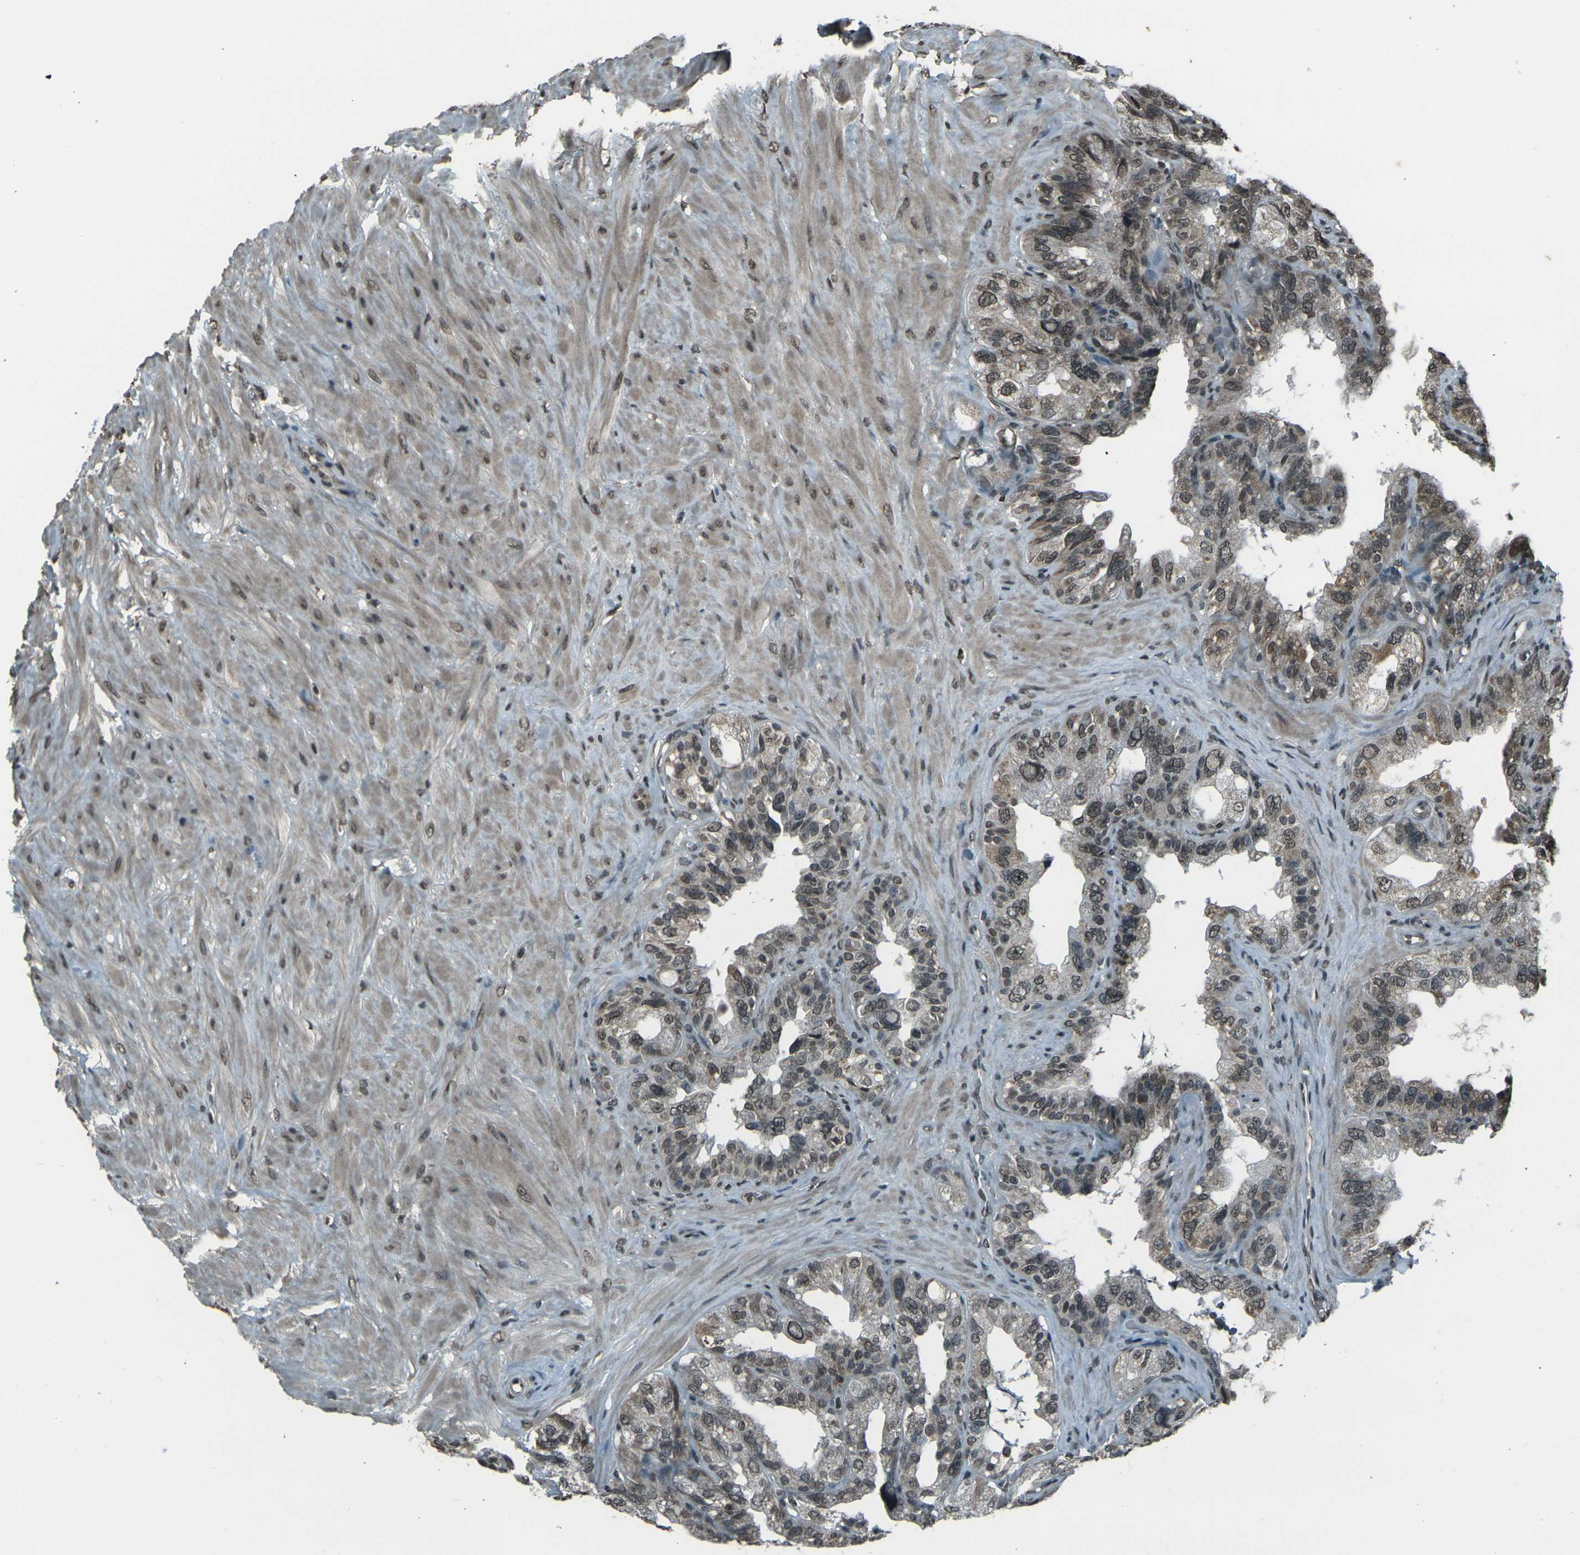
{"staining": {"intensity": "weak", "quantity": ">75%", "location": "cytoplasmic/membranous,nuclear"}, "tissue": "seminal vesicle", "cell_type": "Glandular cells", "image_type": "normal", "snomed": [{"axis": "morphology", "description": "Normal tissue, NOS"}, {"axis": "topography", "description": "Seminal veicle"}], "caption": "Immunohistochemical staining of benign seminal vesicle demonstrates low levels of weak cytoplasmic/membranous,nuclear positivity in approximately >75% of glandular cells. Nuclei are stained in blue.", "gene": "PRPF8", "patient": {"sex": "male", "age": 68}}